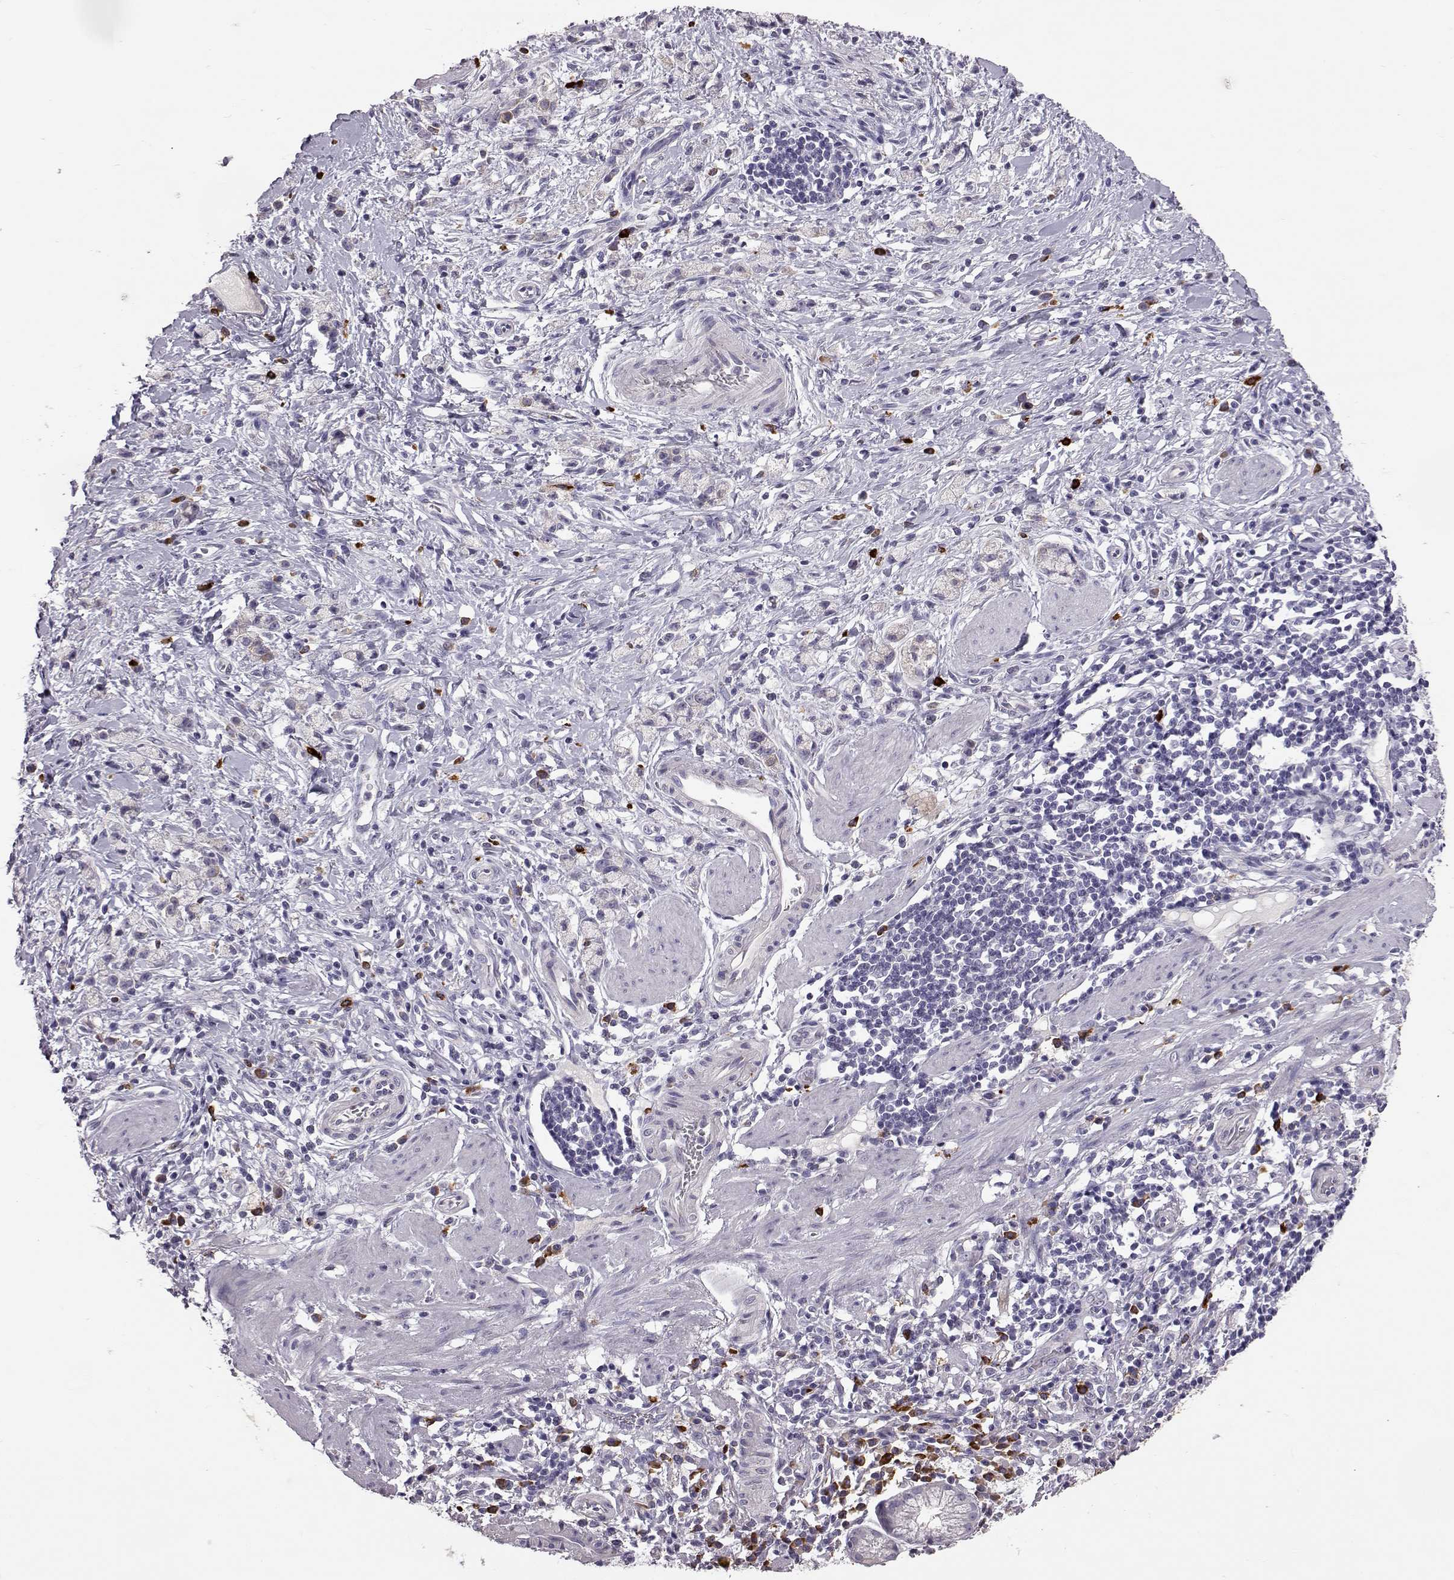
{"staining": {"intensity": "negative", "quantity": "none", "location": "none"}, "tissue": "stomach cancer", "cell_type": "Tumor cells", "image_type": "cancer", "snomed": [{"axis": "morphology", "description": "Adenocarcinoma, NOS"}, {"axis": "topography", "description": "Stomach"}], "caption": "Photomicrograph shows no significant protein expression in tumor cells of stomach cancer (adenocarcinoma).", "gene": "ADGRG5", "patient": {"sex": "male", "age": 58}}